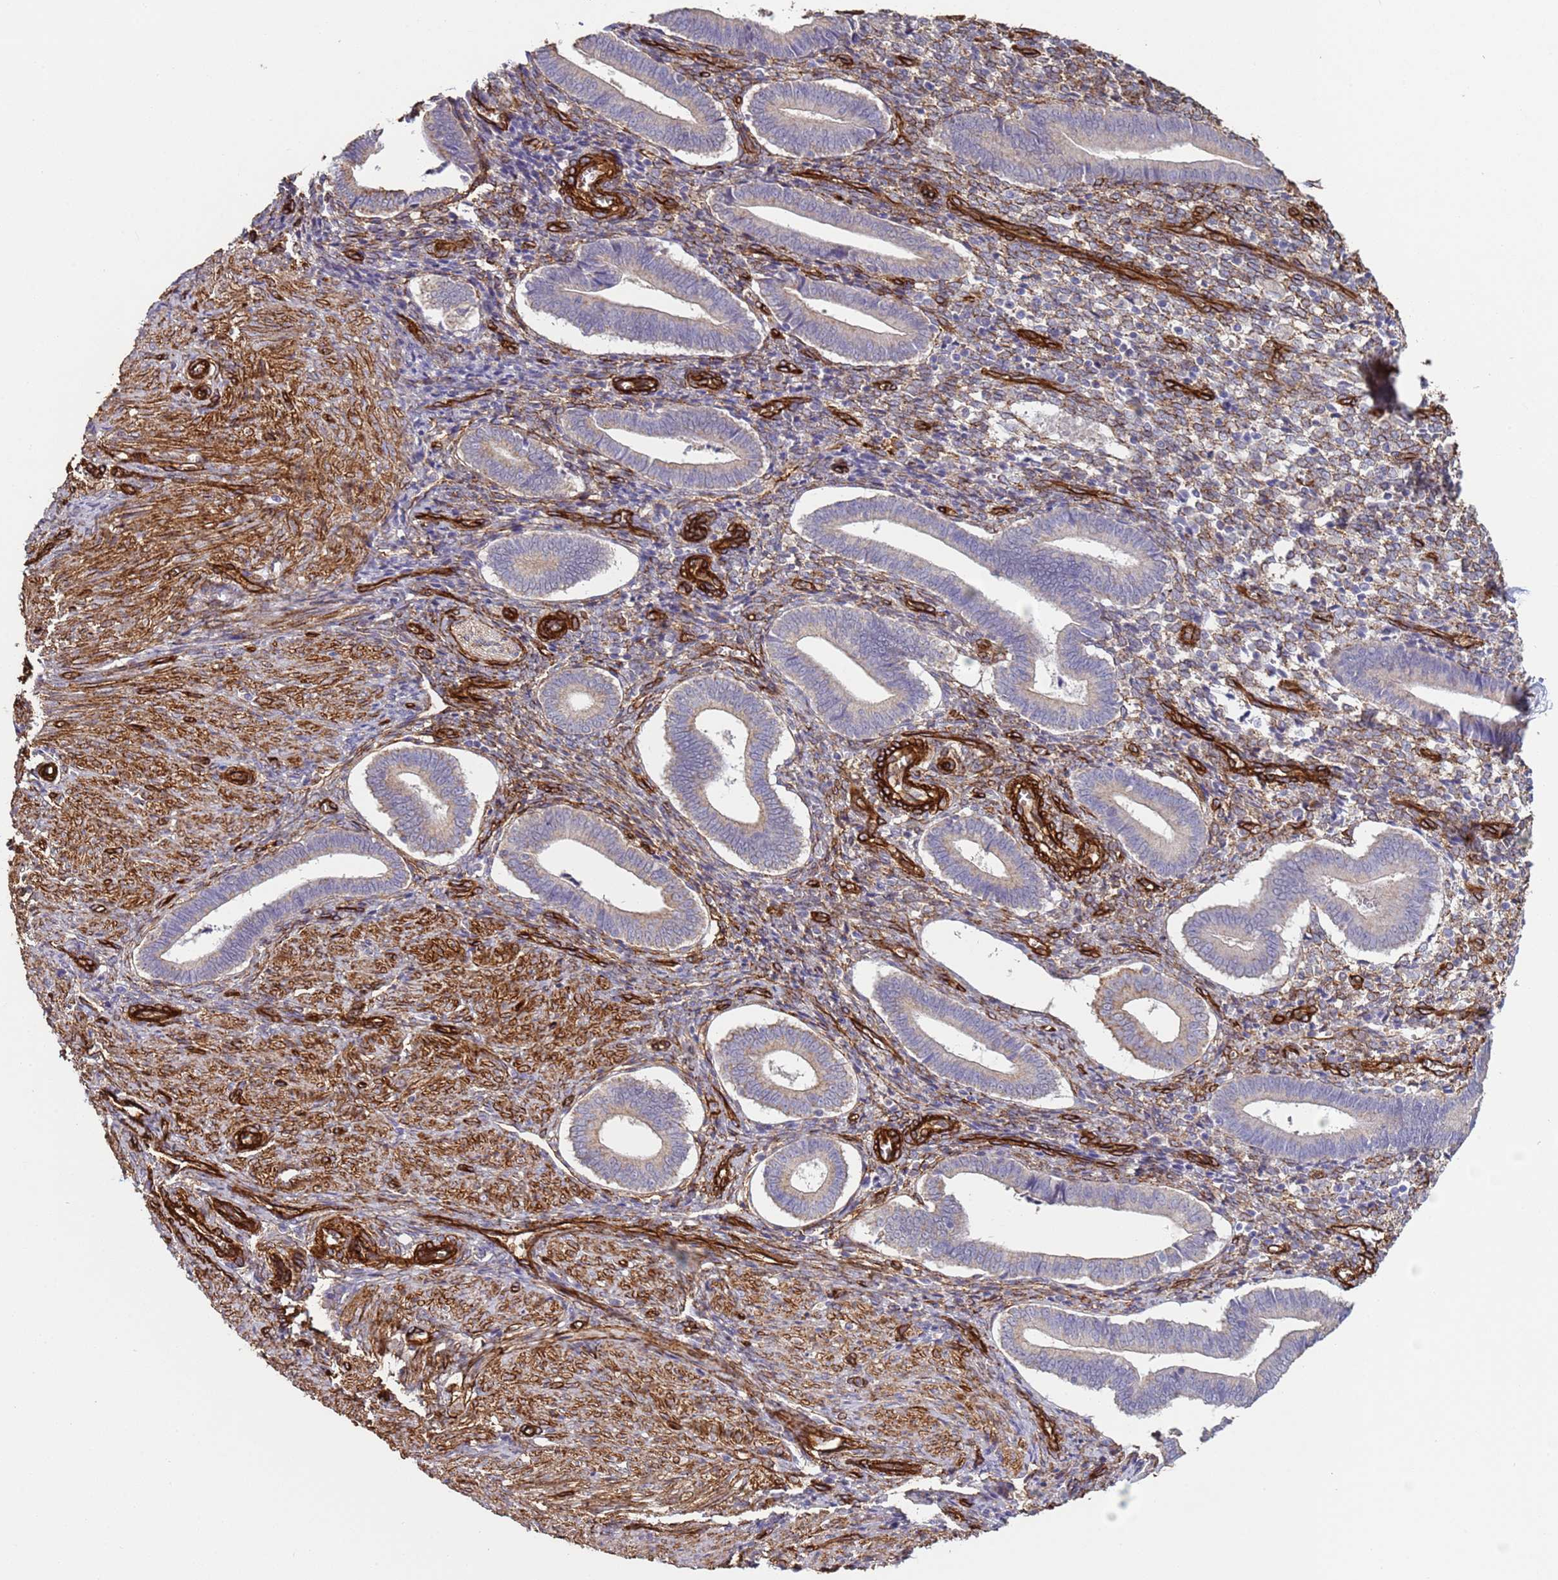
{"staining": {"intensity": "weak", "quantity": "25%-75%", "location": "cytoplasmic/membranous"}, "tissue": "endometrium", "cell_type": "Cells in endometrial stroma", "image_type": "normal", "snomed": [{"axis": "morphology", "description": "Normal tissue, NOS"}, {"axis": "topography", "description": "Other"}, {"axis": "topography", "description": "Endometrium"}], "caption": "Endometrium stained with a brown dye demonstrates weak cytoplasmic/membranous positive expression in about 25%-75% of cells in endometrial stroma.", "gene": "GASK1A", "patient": {"sex": "female", "age": 44}}